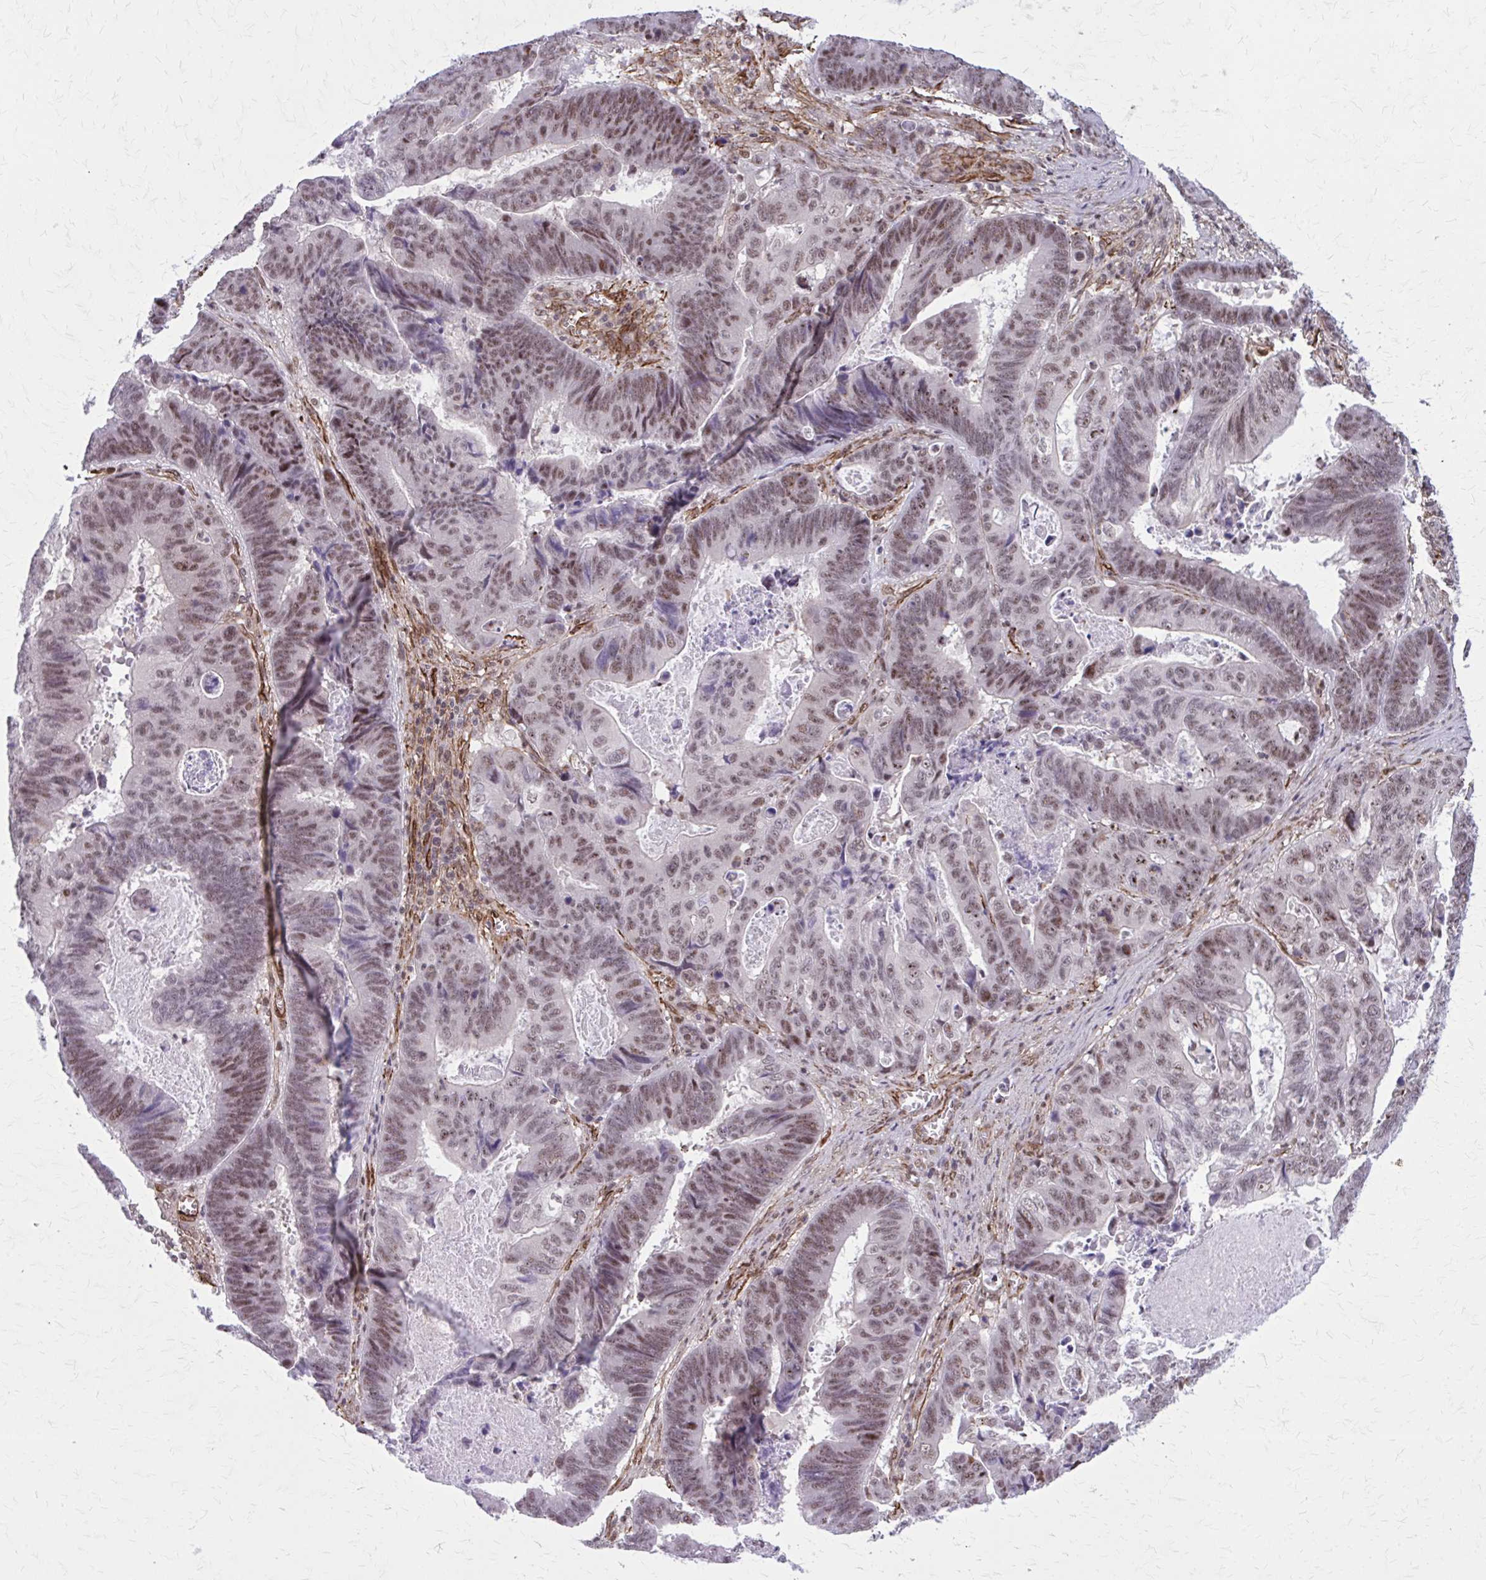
{"staining": {"intensity": "moderate", "quantity": ">75%", "location": "nuclear"}, "tissue": "lung cancer", "cell_type": "Tumor cells", "image_type": "cancer", "snomed": [{"axis": "morphology", "description": "Aneuploidy"}, {"axis": "morphology", "description": "Adenocarcinoma, NOS"}, {"axis": "morphology", "description": "Adenocarcinoma primary or metastatic"}, {"axis": "topography", "description": "Lung"}], "caption": "This image demonstrates immunohistochemistry staining of lung cancer, with medium moderate nuclear staining in approximately >75% of tumor cells.", "gene": "NRBF2", "patient": {"sex": "female", "age": 75}}